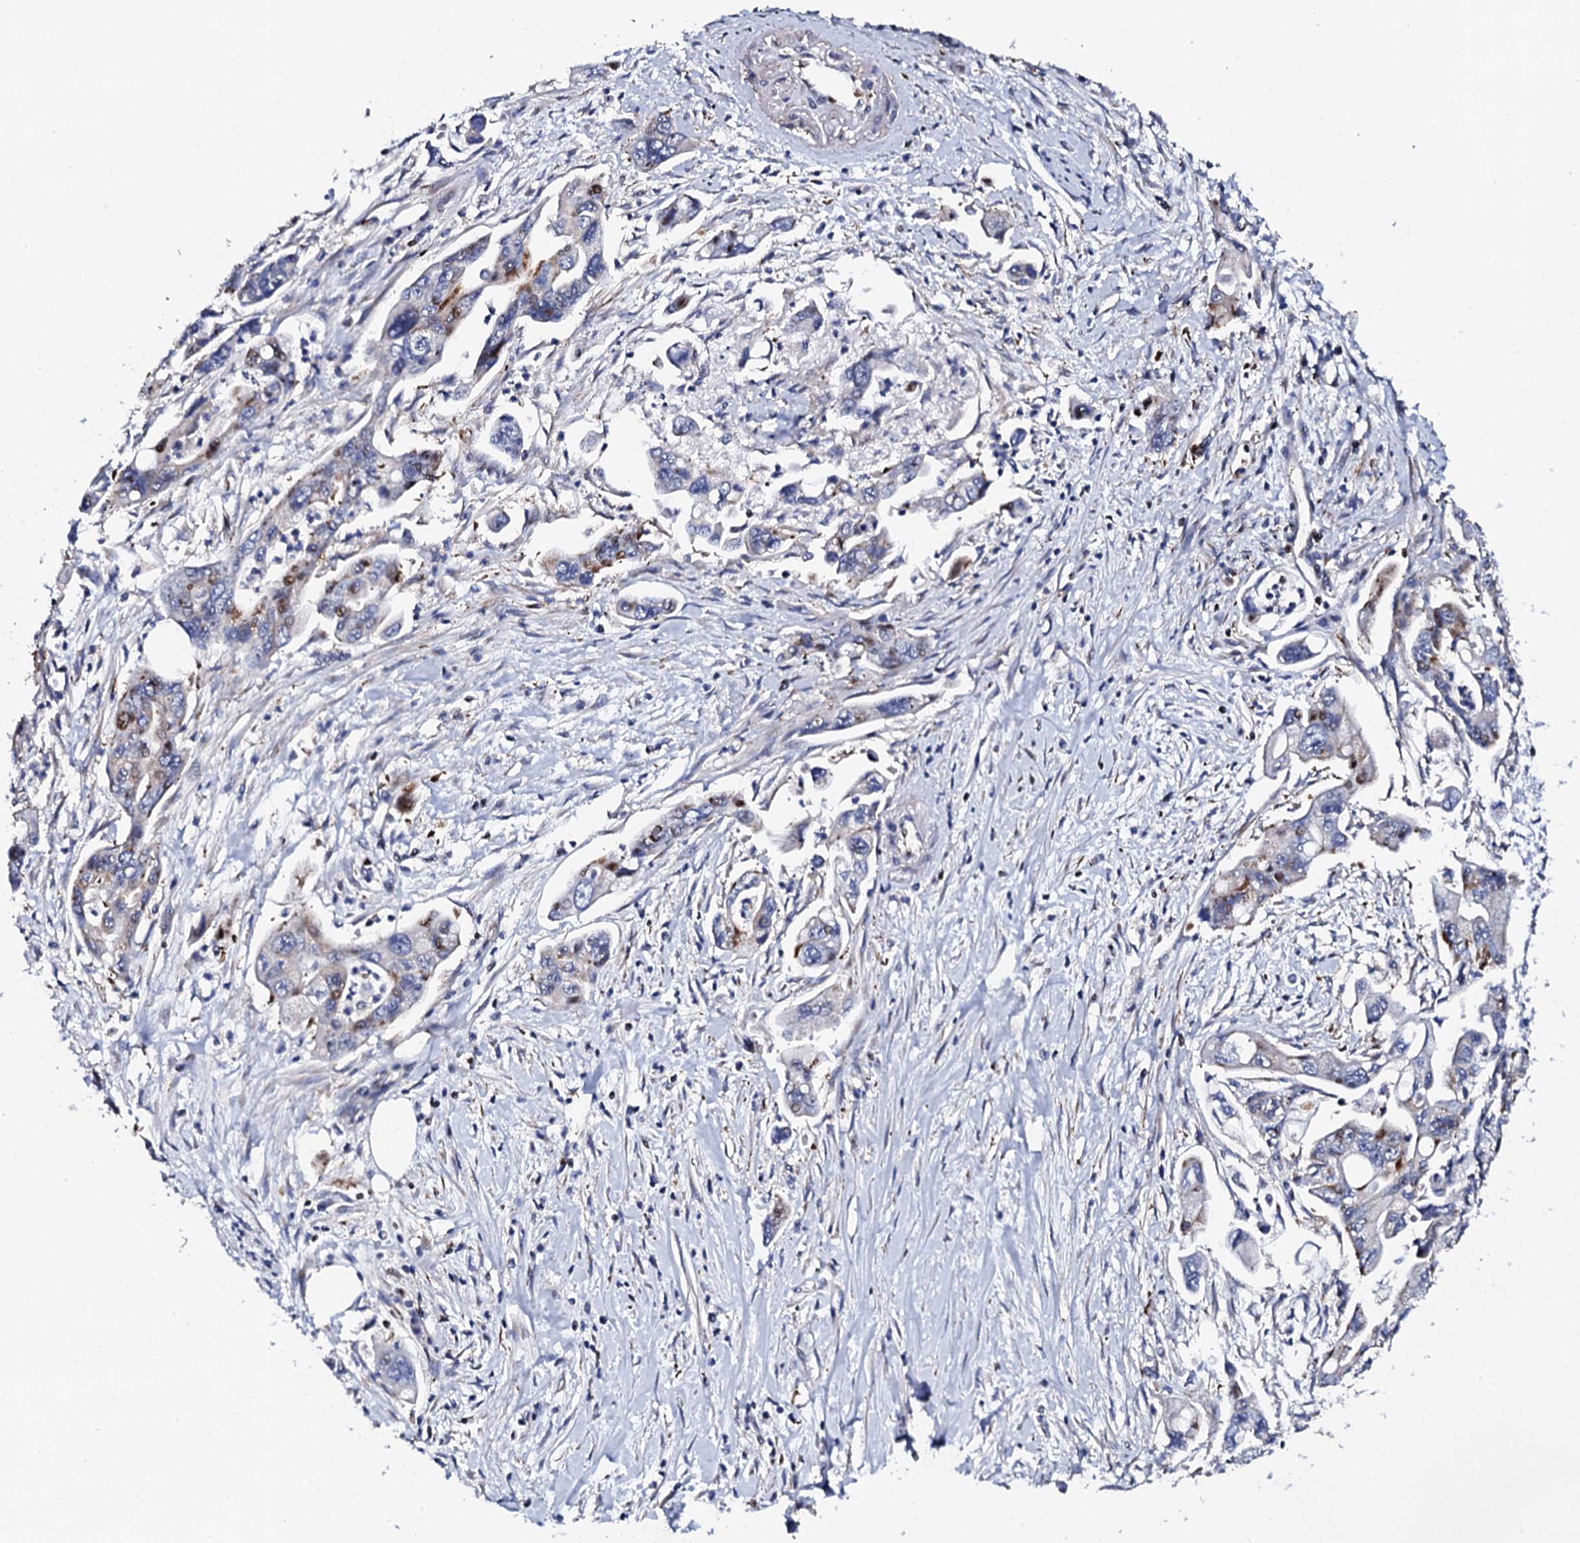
{"staining": {"intensity": "moderate", "quantity": "<25%", "location": "cytoplasmic/membranous"}, "tissue": "pancreatic cancer", "cell_type": "Tumor cells", "image_type": "cancer", "snomed": [{"axis": "morphology", "description": "Adenocarcinoma, NOS"}, {"axis": "topography", "description": "Pancreas"}], "caption": "There is low levels of moderate cytoplasmic/membranous positivity in tumor cells of pancreatic cancer, as demonstrated by immunohistochemical staining (brown color).", "gene": "GTPBP4", "patient": {"sex": "male", "age": 70}}